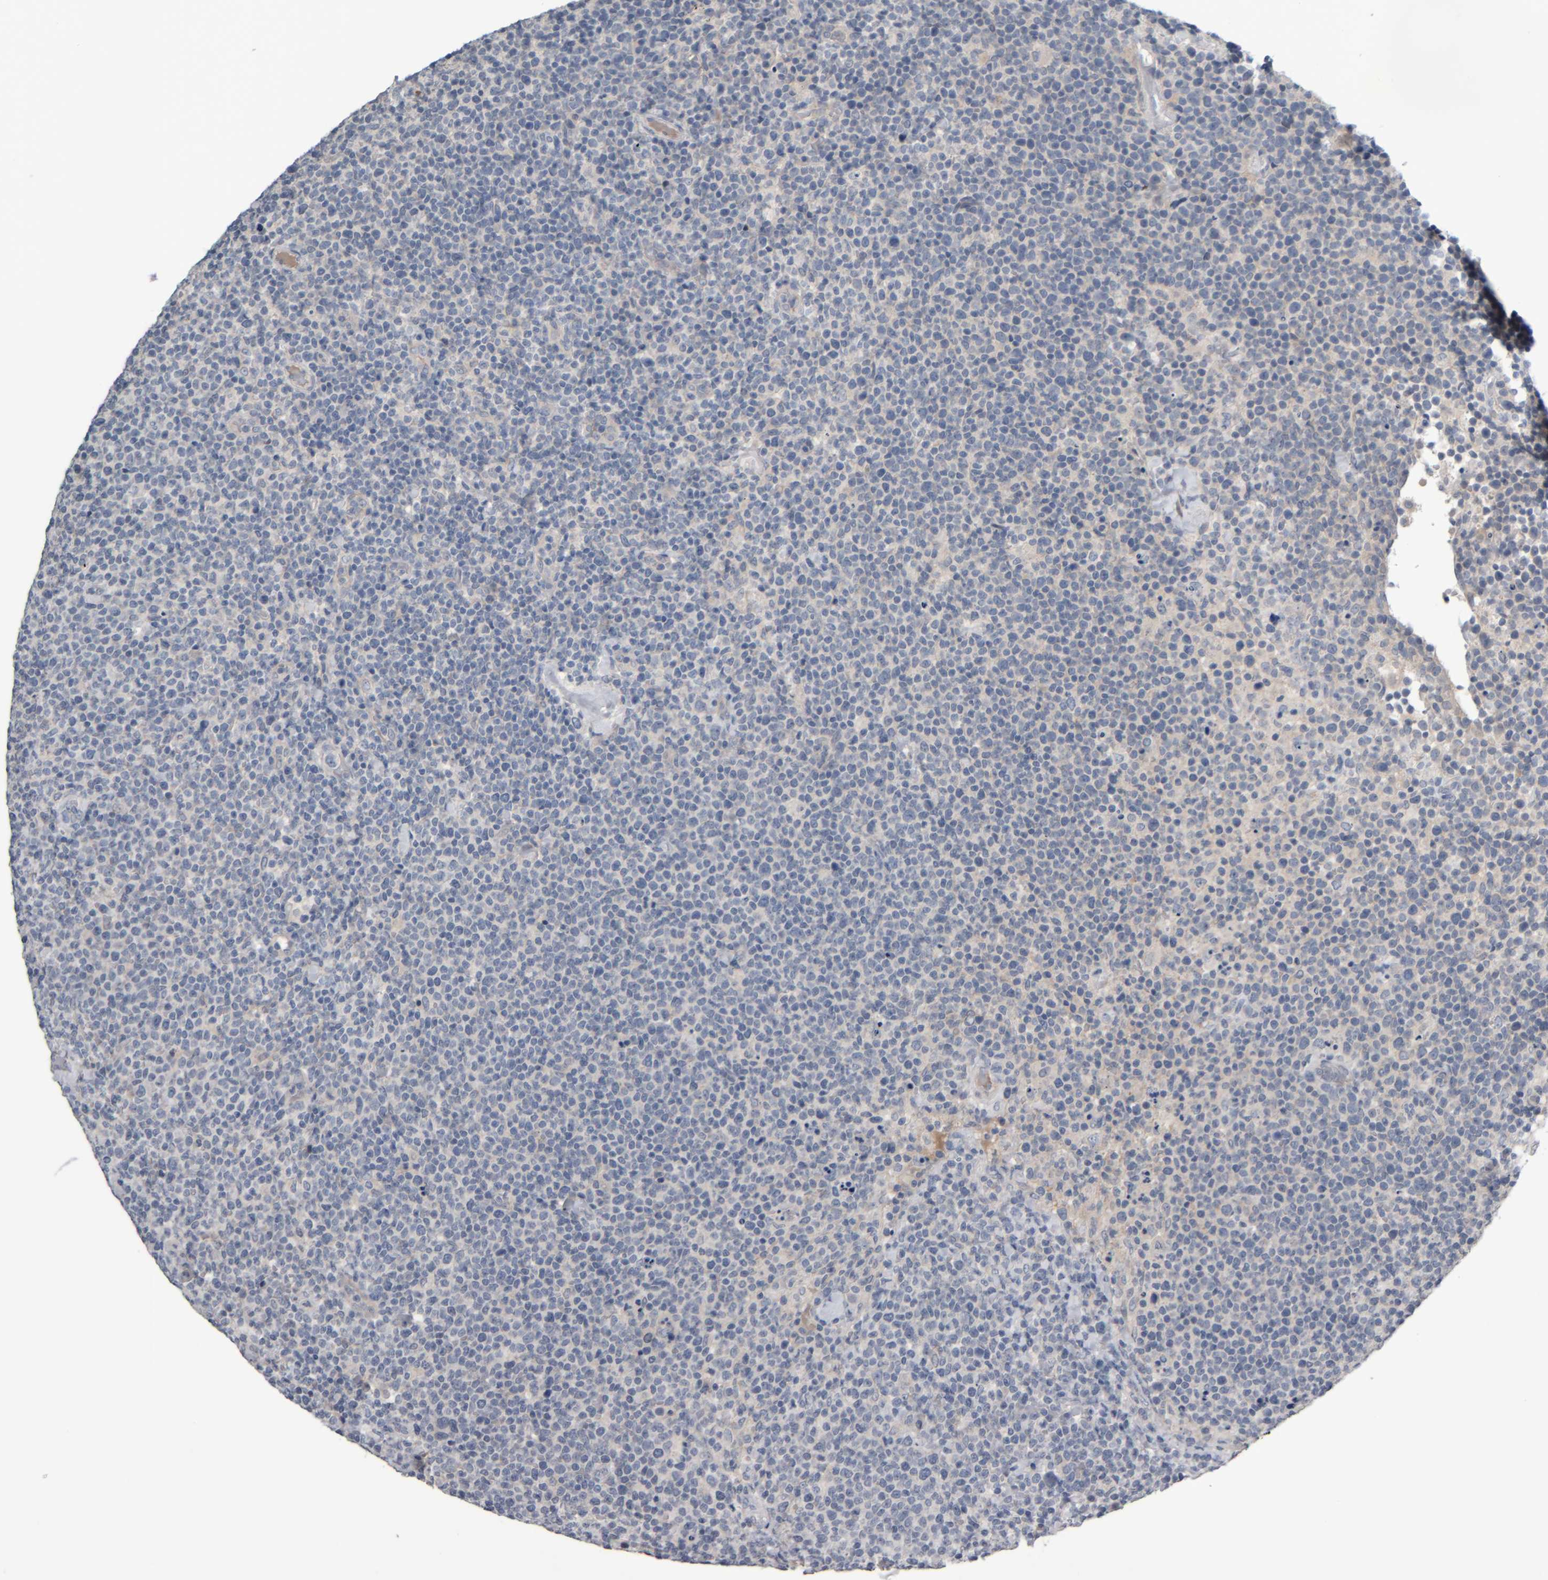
{"staining": {"intensity": "negative", "quantity": "none", "location": "none"}, "tissue": "lymphoma", "cell_type": "Tumor cells", "image_type": "cancer", "snomed": [{"axis": "morphology", "description": "Malignant lymphoma, non-Hodgkin's type, High grade"}, {"axis": "topography", "description": "Lymph node"}], "caption": "This is an immunohistochemistry image of human lymphoma. There is no expression in tumor cells.", "gene": "COL14A1", "patient": {"sex": "male", "age": 61}}